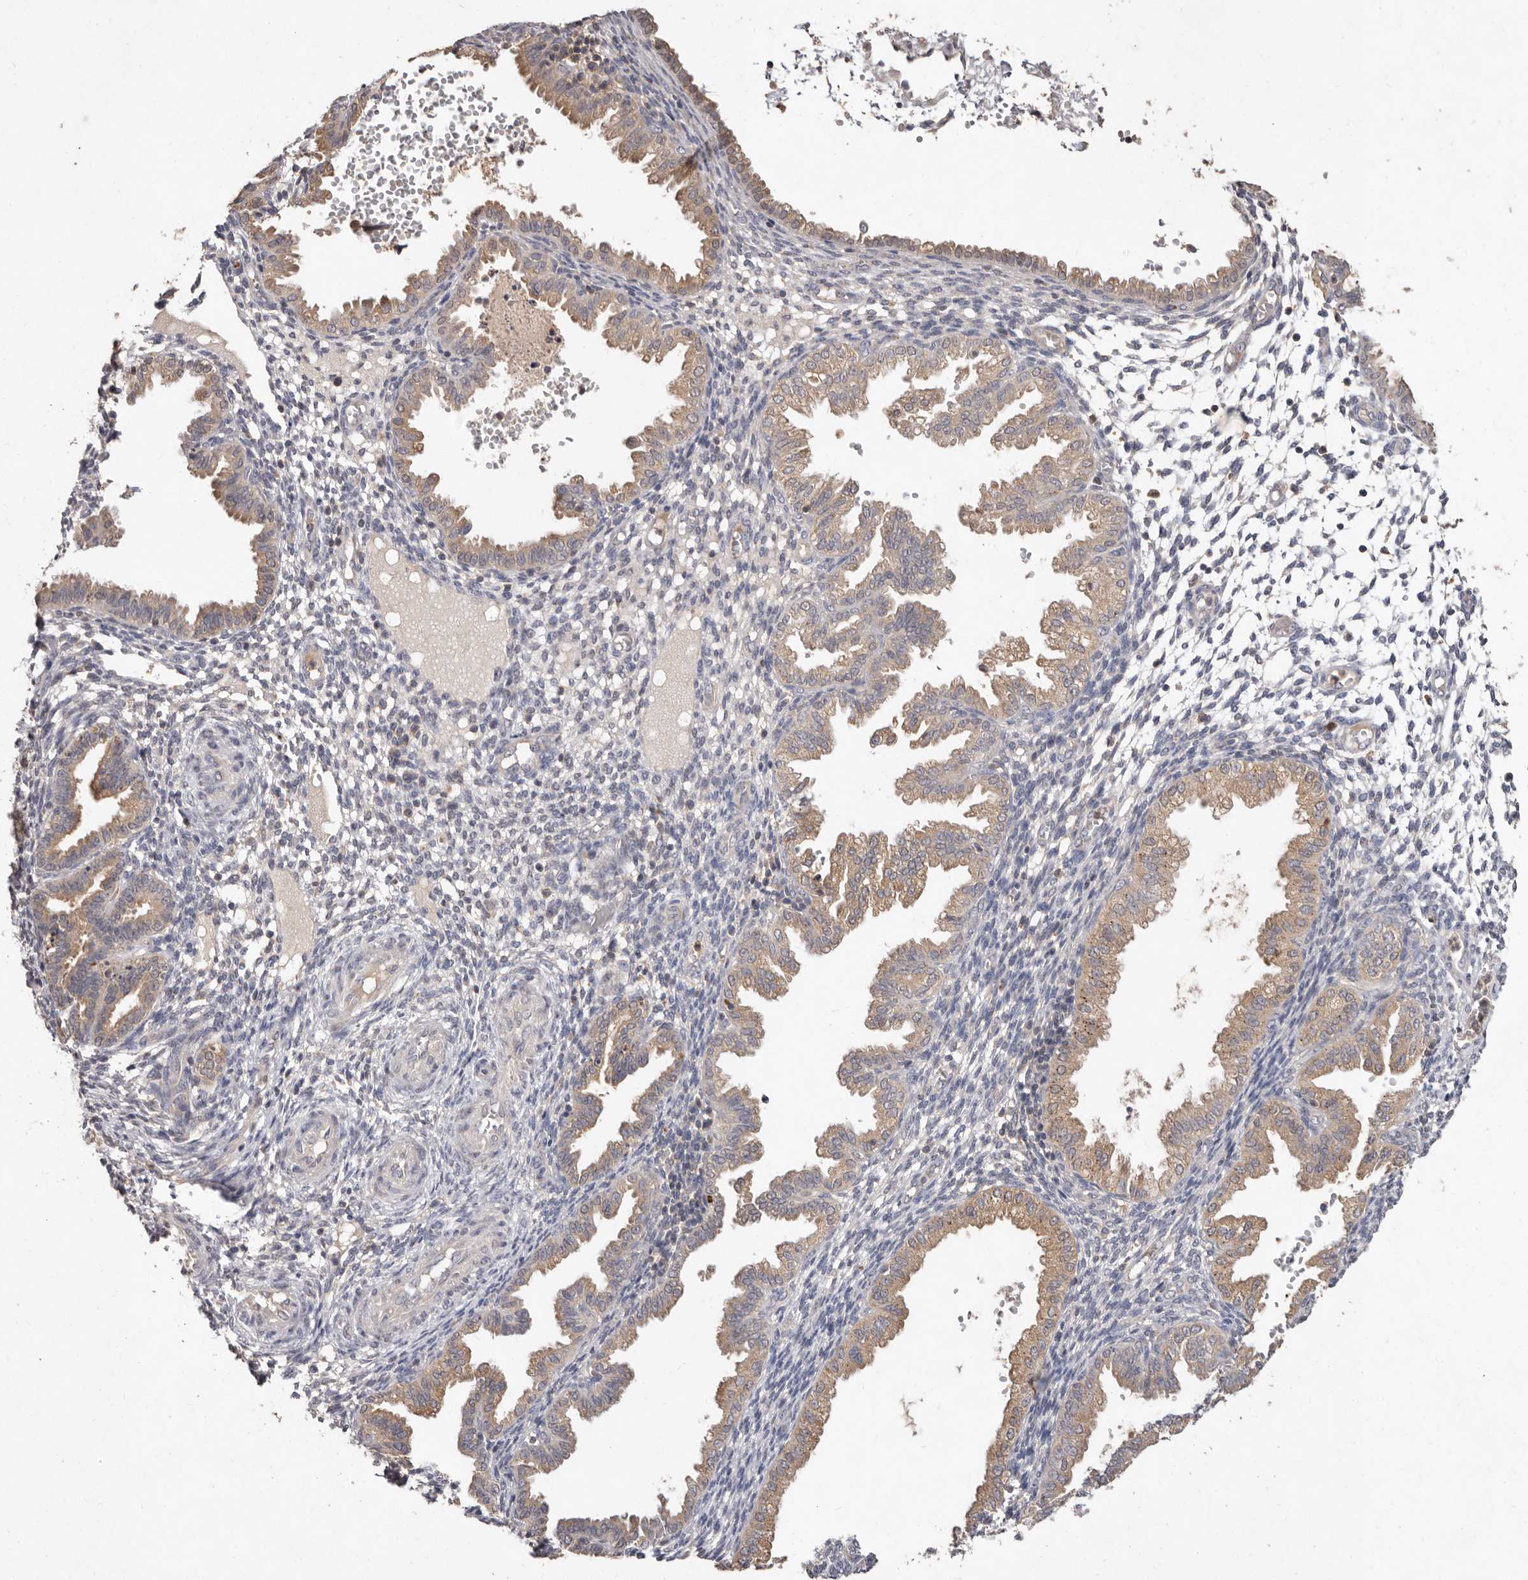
{"staining": {"intensity": "negative", "quantity": "none", "location": "none"}, "tissue": "endometrium", "cell_type": "Cells in endometrial stroma", "image_type": "normal", "snomed": [{"axis": "morphology", "description": "Normal tissue, NOS"}, {"axis": "topography", "description": "Endometrium"}], "caption": "Human endometrium stained for a protein using IHC shows no positivity in cells in endometrial stroma.", "gene": "EDEM1", "patient": {"sex": "female", "age": 33}}